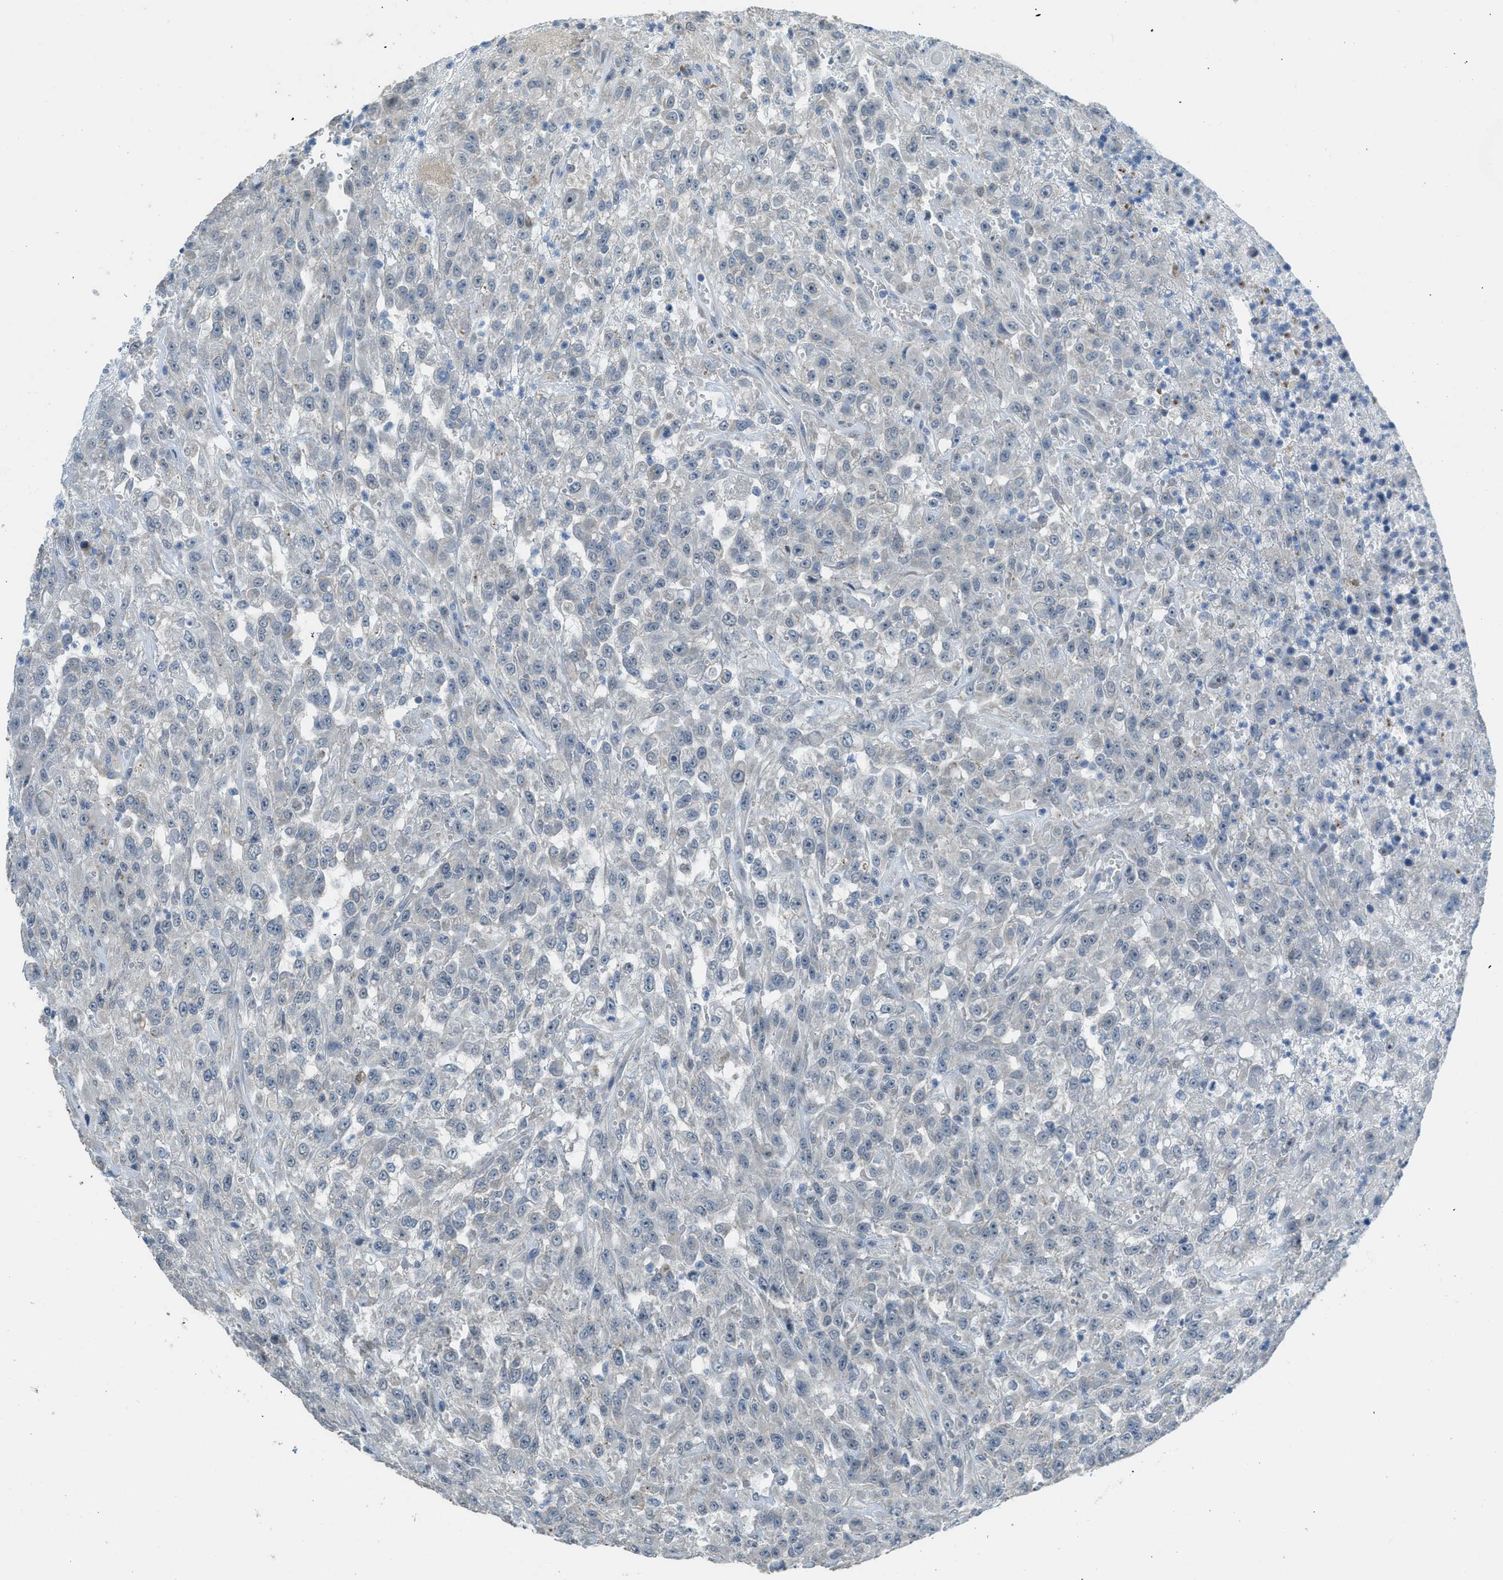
{"staining": {"intensity": "negative", "quantity": "none", "location": "none"}, "tissue": "urothelial cancer", "cell_type": "Tumor cells", "image_type": "cancer", "snomed": [{"axis": "morphology", "description": "Urothelial carcinoma, High grade"}, {"axis": "topography", "description": "Urinary bladder"}], "caption": "Immunohistochemistry of human urothelial cancer shows no expression in tumor cells.", "gene": "TIMD4", "patient": {"sex": "male", "age": 46}}